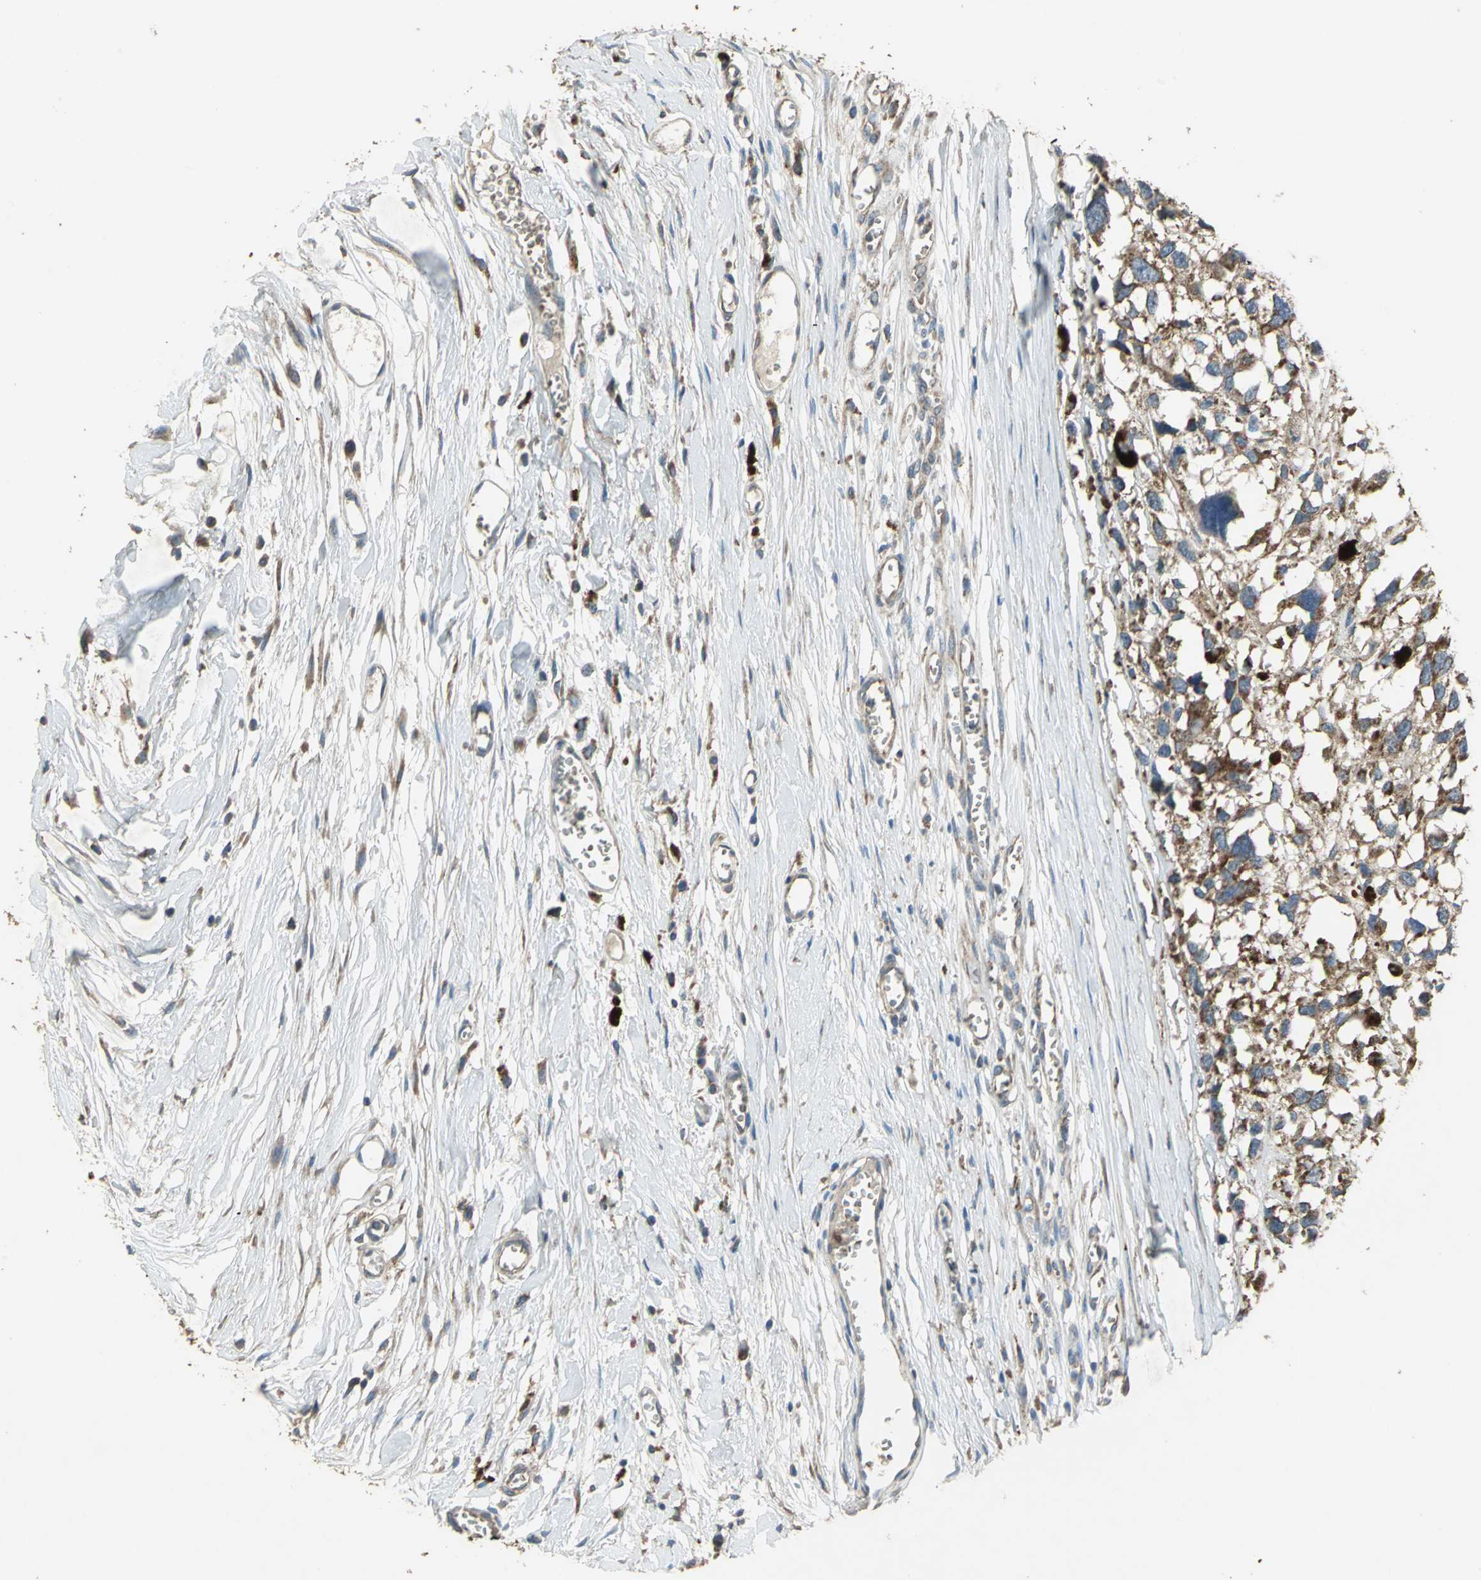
{"staining": {"intensity": "strong", "quantity": ">75%", "location": "cytoplasmic/membranous"}, "tissue": "melanoma", "cell_type": "Tumor cells", "image_type": "cancer", "snomed": [{"axis": "morphology", "description": "Malignant melanoma, Metastatic site"}, {"axis": "topography", "description": "Lymph node"}], "caption": "Immunohistochemical staining of human malignant melanoma (metastatic site) demonstrates high levels of strong cytoplasmic/membranous expression in about >75% of tumor cells.", "gene": "POLRMT", "patient": {"sex": "male", "age": 59}}